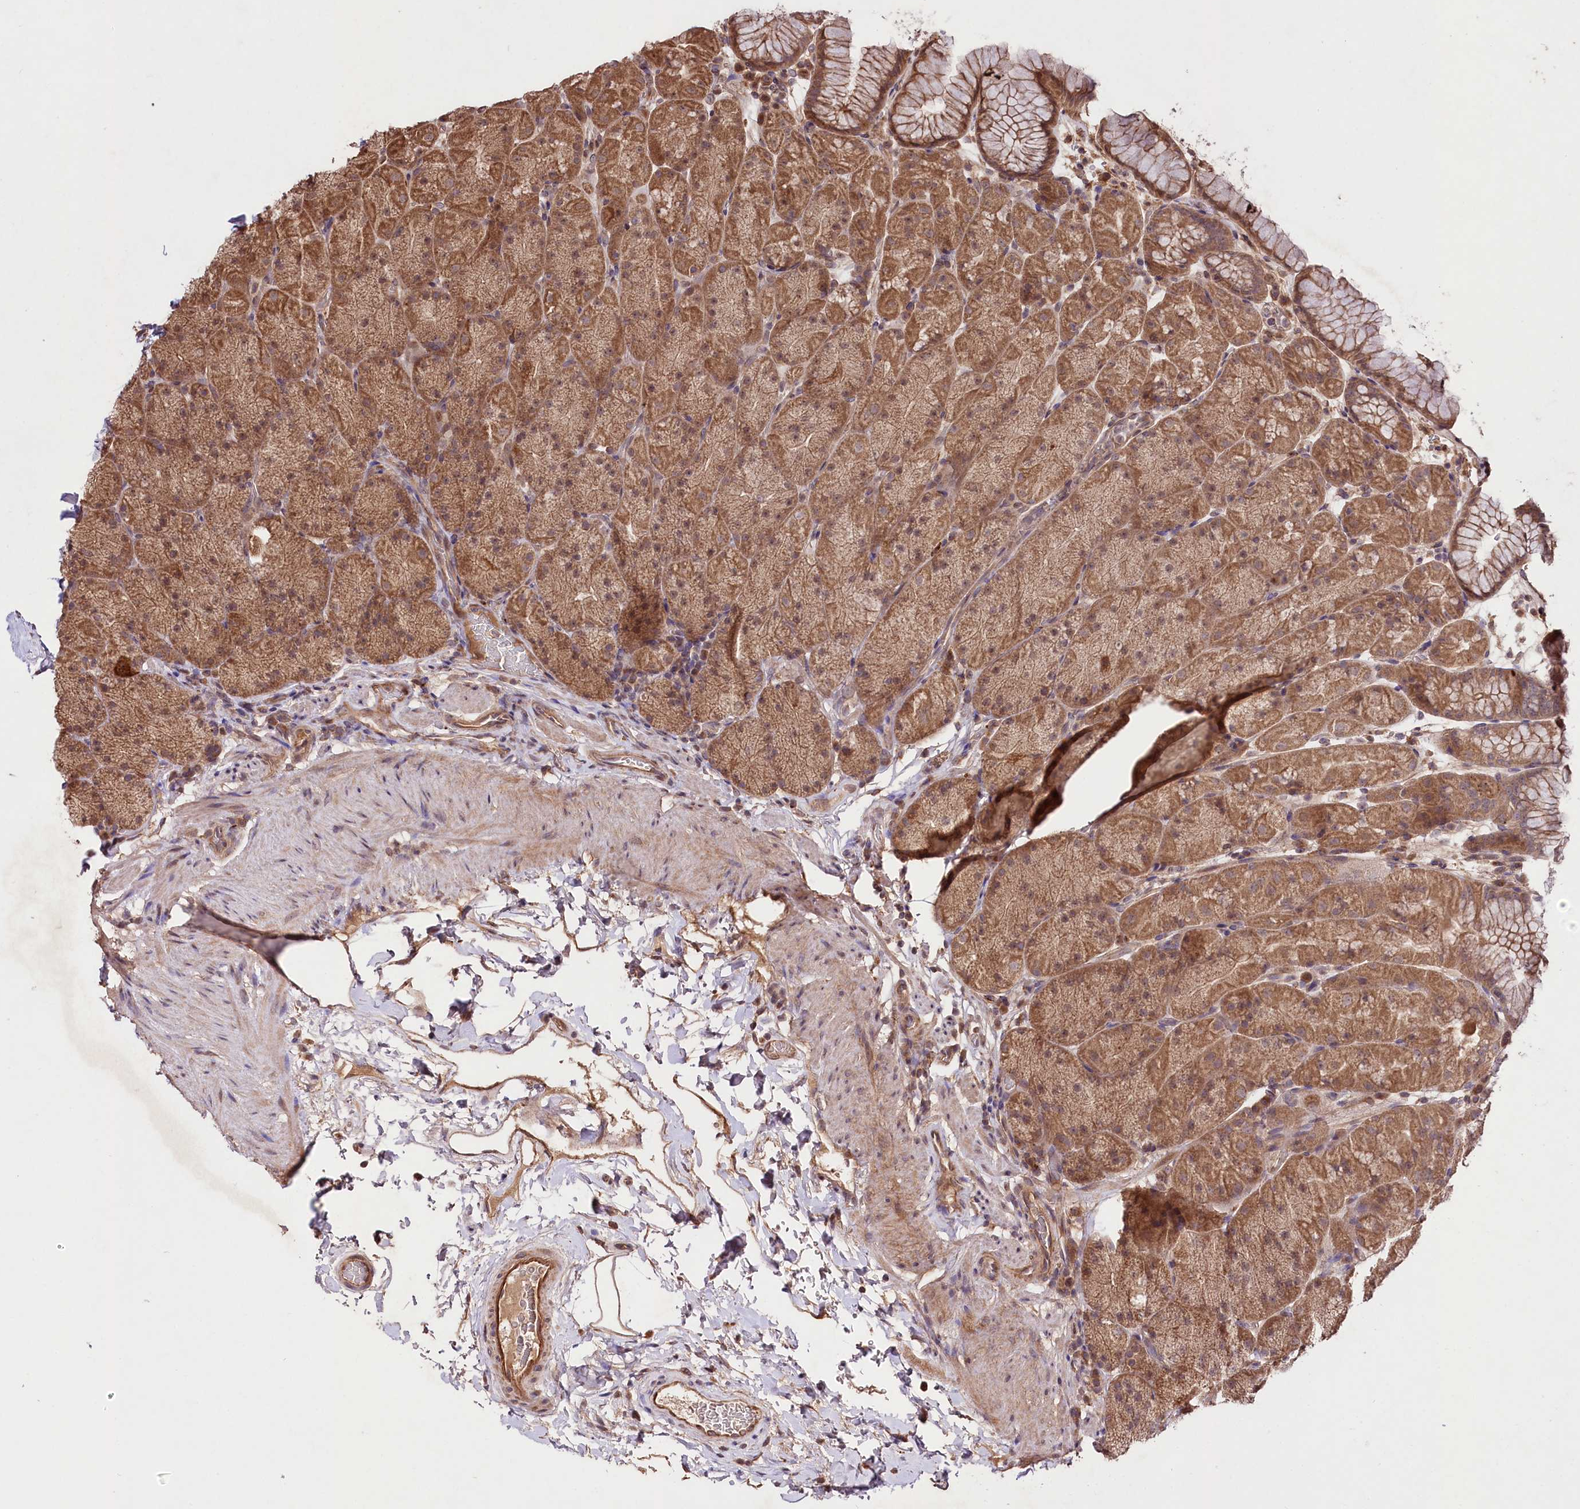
{"staining": {"intensity": "moderate", "quantity": ">75%", "location": "cytoplasmic/membranous"}, "tissue": "stomach", "cell_type": "Glandular cells", "image_type": "normal", "snomed": [{"axis": "morphology", "description": "Normal tissue, NOS"}, {"axis": "topography", "description": "Stomach, upper"}, {"axis": "topography", "description": "Stomach, lower"}], "caption": "Benign stomach was stained to show a protein in brown. There is medium levels of moderate cytoplasmic/membranous positivity in about >75% of glandular cells.", "gene": "TNPO3", "patient": {"sex": "male", "age": 67}}